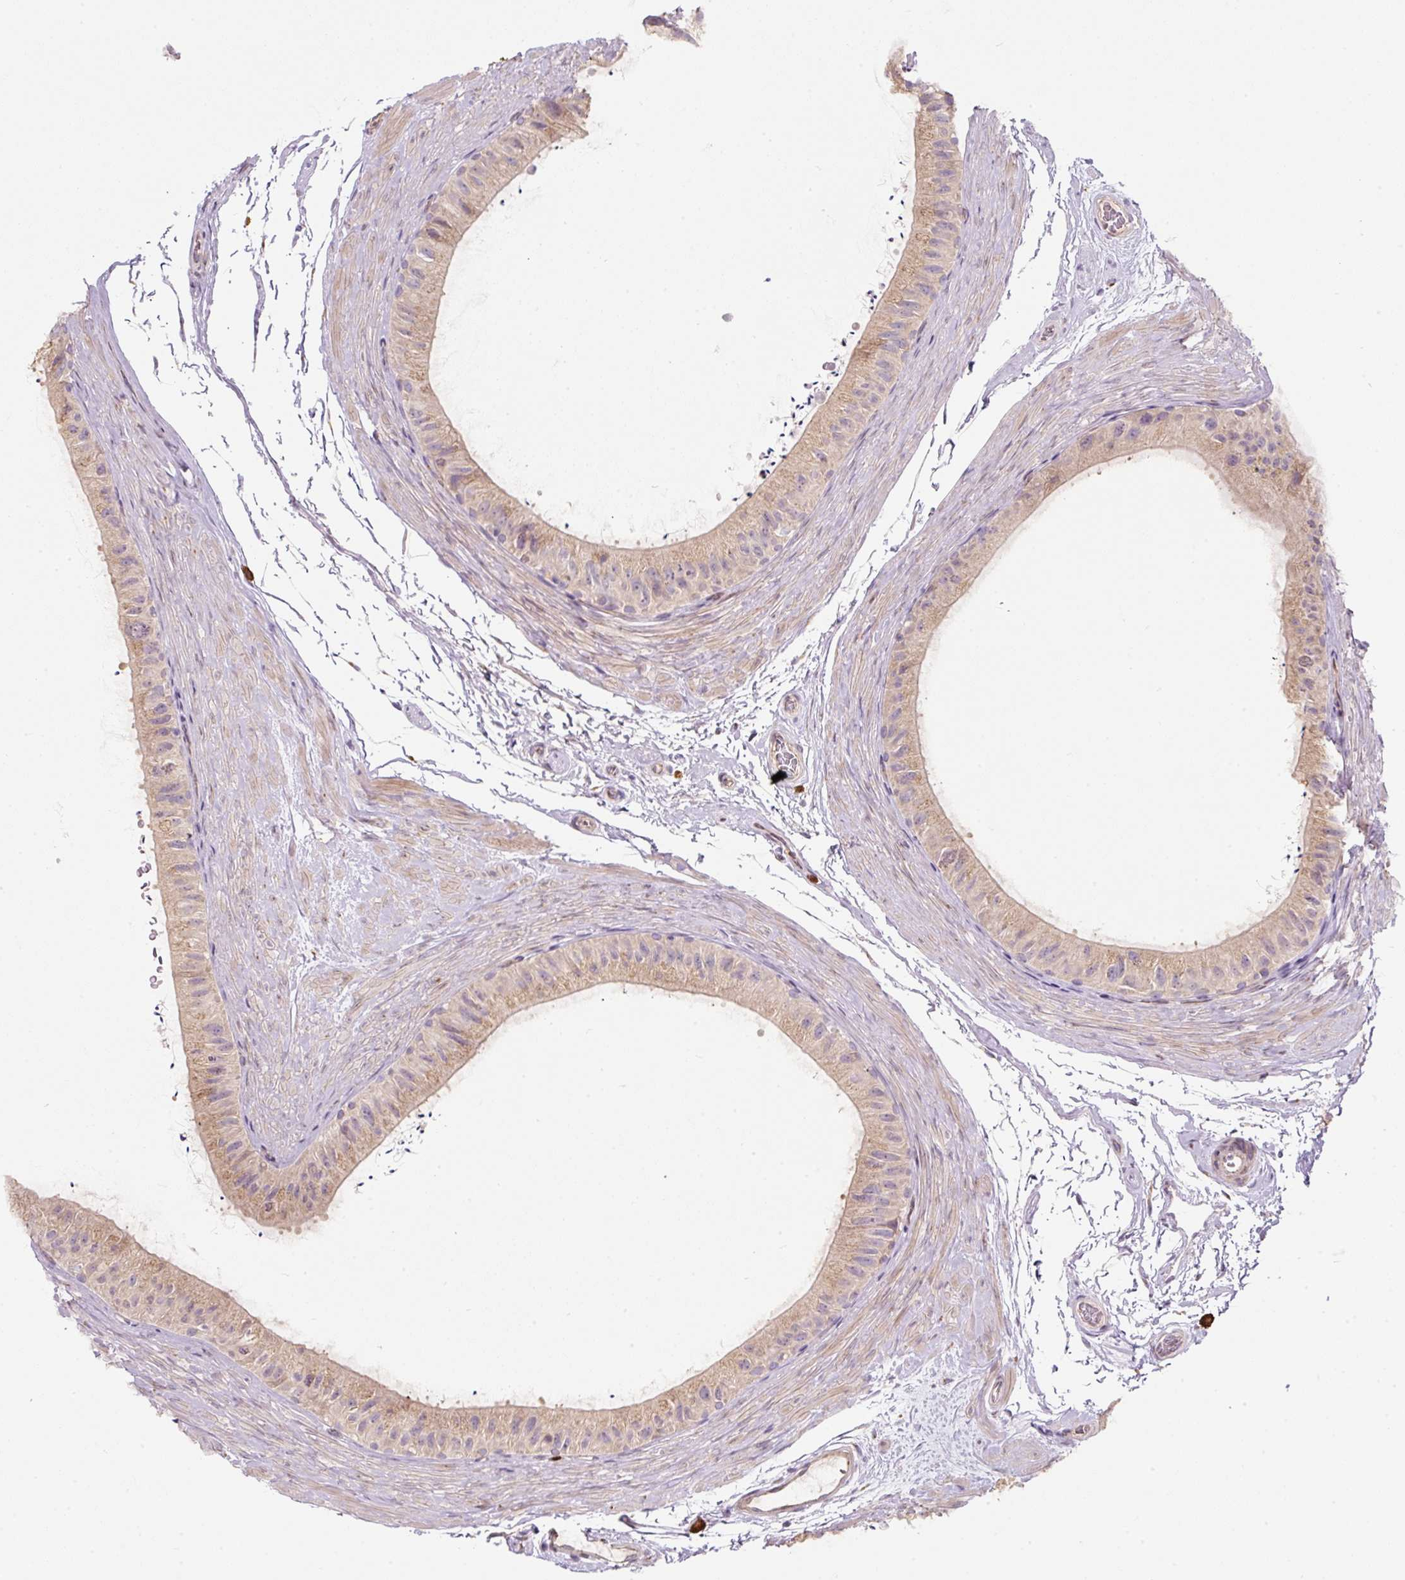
{"staining": {"intensity": "moderate", "quantity": "25%-75%", "location": "cytoplasmic/membranous"}, "tissue": "epididymis", "cell_type": "Glandular cells", "image_type": "normal", "snomed": [{"axis": "morphology", "description": "Normal tissue, NOS"}, {"axis": "topography", "description": "Epididymis"}], "caption": "Moderate cytoplasmic/membranous protein positivity is appreciated in approximately 25%-75% of glandular cells in epididymis. (DAB (3,3'-diaminobenzidine) IHC, brown staining for protein, blue staining for nuclei).", "gene": "NBPF11", "patient": {"sex": "male", "age": 55}}